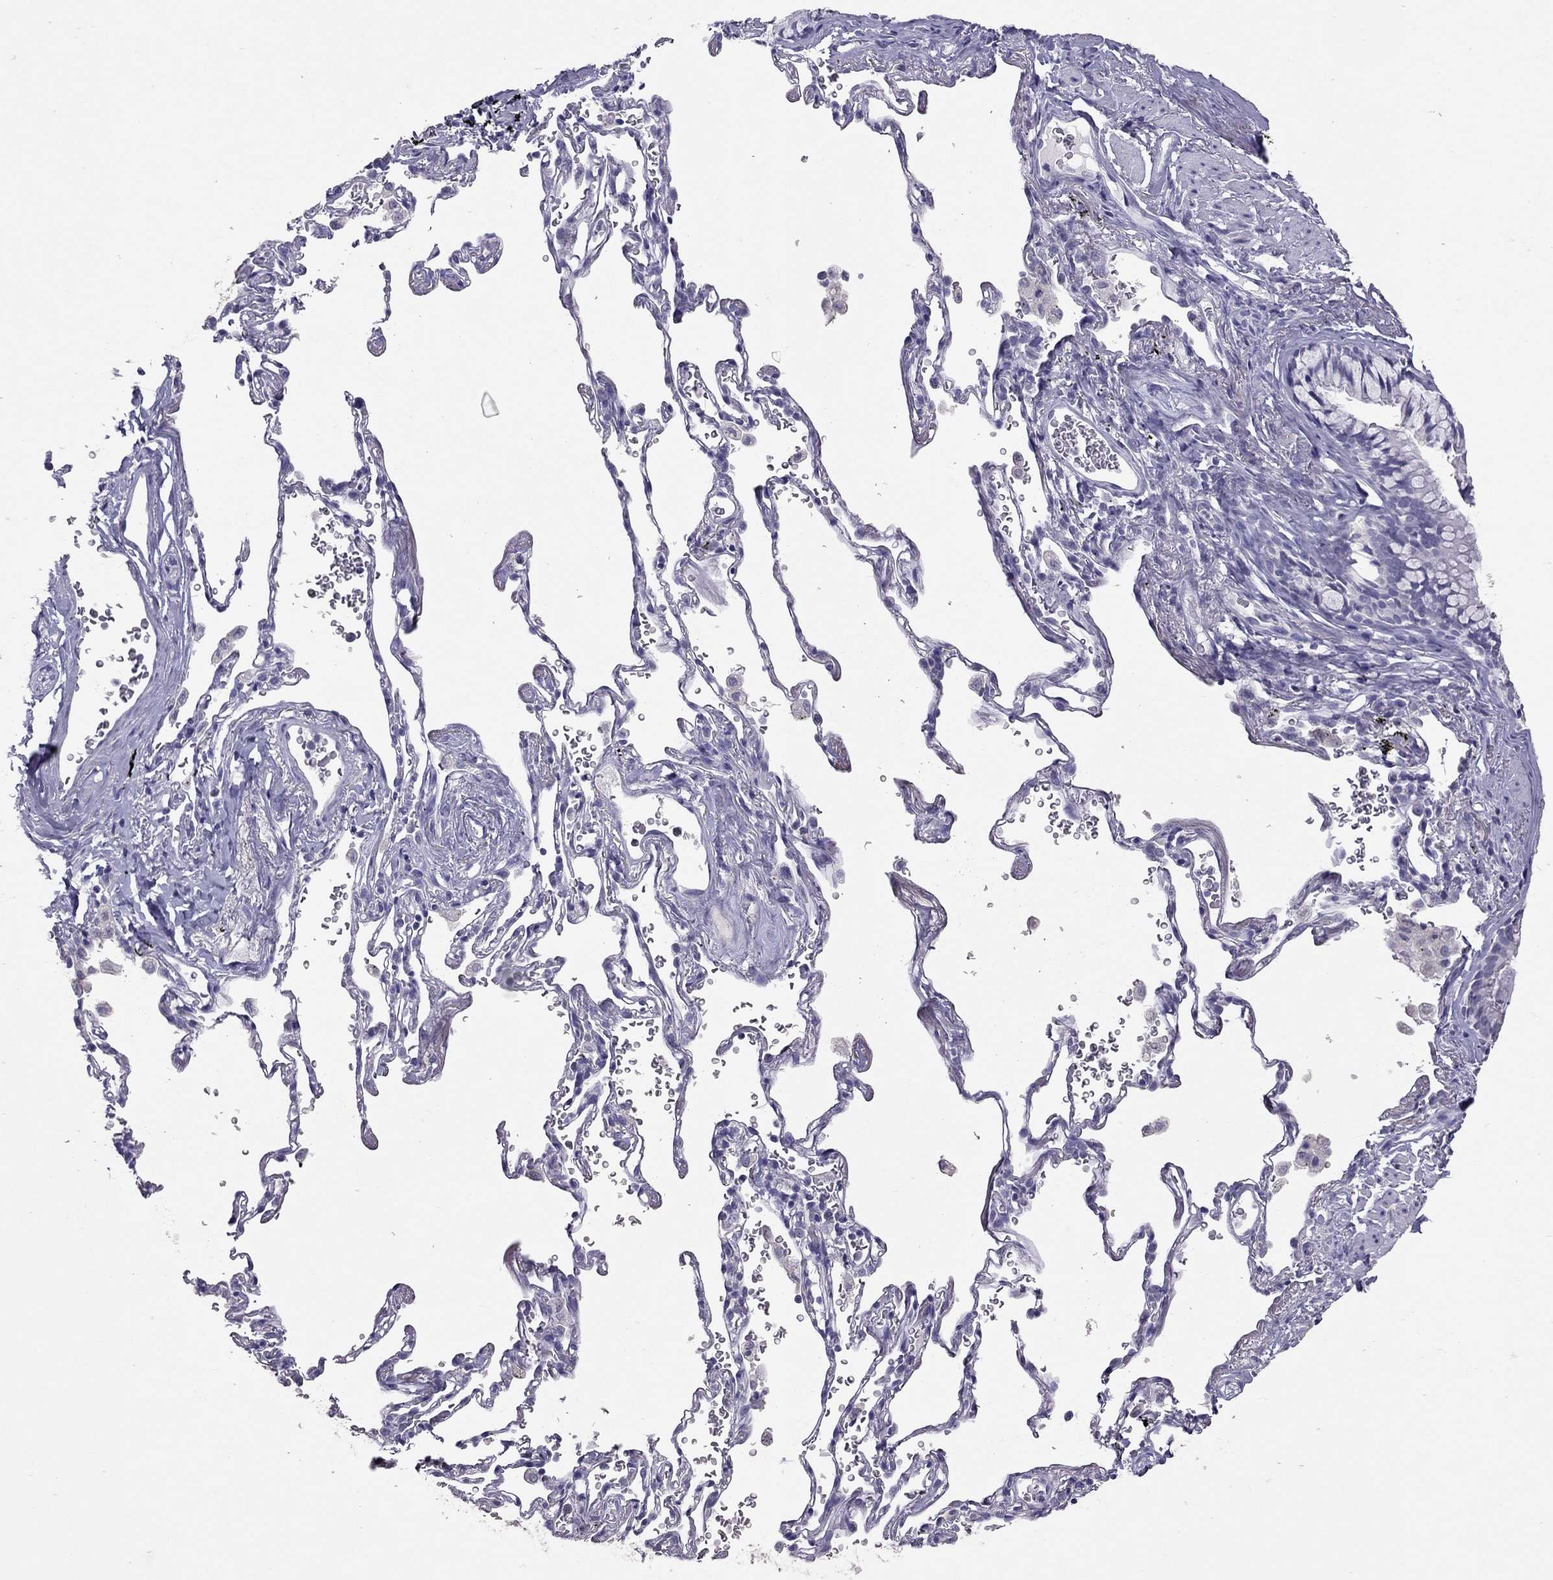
{"staining": {"intensity": "negative", "quantity": "none", "location": "none"}, "tissue": "soft tissue", "cell_type": "Fibroblasts", "image_type": "normal", "snomed": [{"axis": "morphology", "description": "Normal tissue, NOS"}, {"axis": "morphology", "description": "Adenocarcinoma, NOS"}, {"axis": "topography", "description": "Cartilage tissue"}, {"axis": "topography", "description": "Lung"}], "caption": "The histopathology image displays no significant expression in fibroblasts of soft tissue. (IHC, brightfield microscopy, high magnification).", "gene": "PSMB11", "patient": {"sex": "male", "age": 59}}